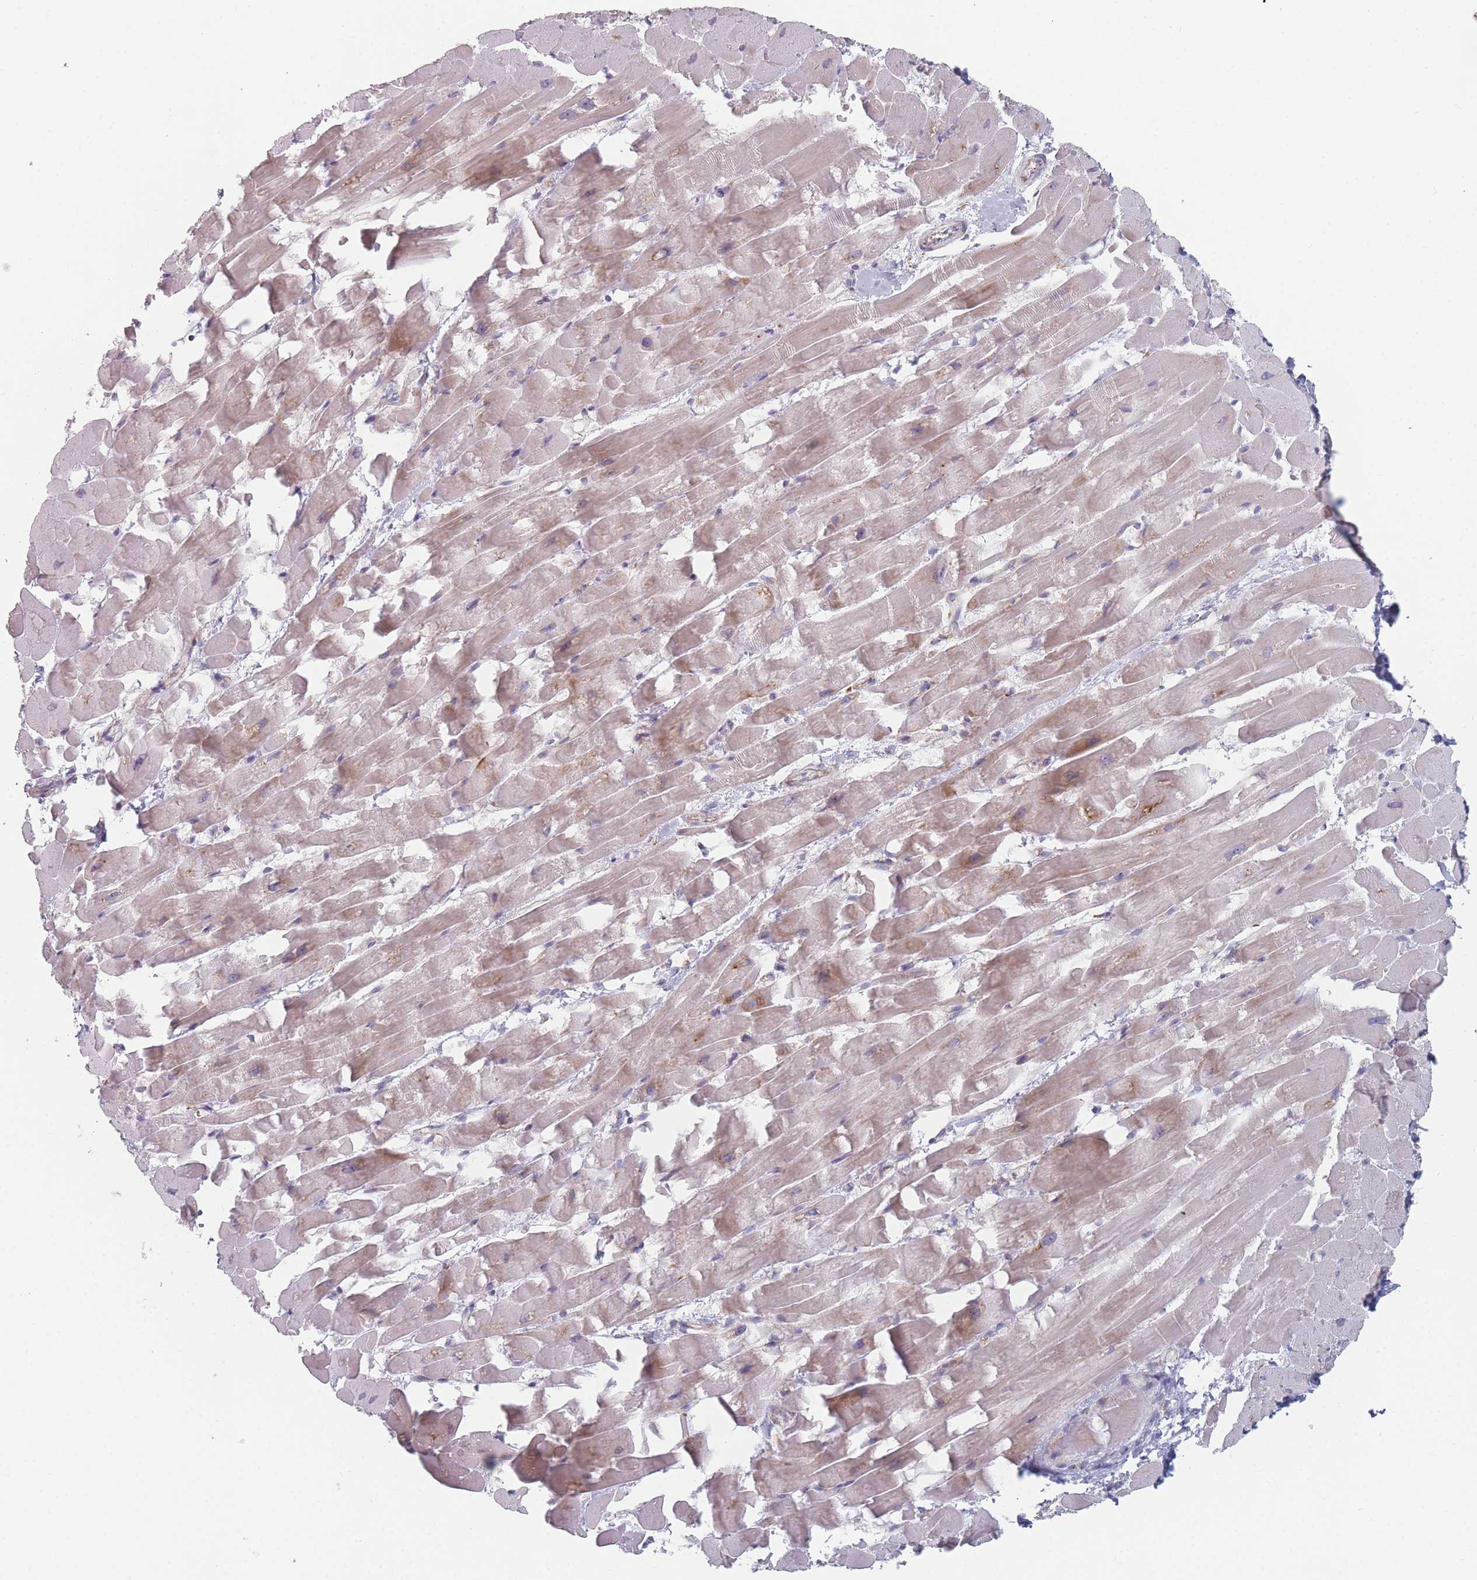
{"staining": {"intensity": "moderate", "quantity": "<25%", "location": "cytoplasmic/membranous"}, "tissue": "heart muscle", "cell_type": "Cardiomyocytes", "image_type": "normal", "snomed": [{"axis": "morphology", "description": "Normal tissue, NOS"}, {"axis": "topography", "description": "Heart"}], "caption": "IHC micrograph of normal heart muscle: human heart muscle stained using IHC demonstrates low levels of moderate protein expression localized specifically in the cytoplasmic/membranous of cardiomyocytes, appearing as a cytoplasmic/membranous brown color.", "gene": "CACNG5", "patient": {"sex": "male", "age": 37}}